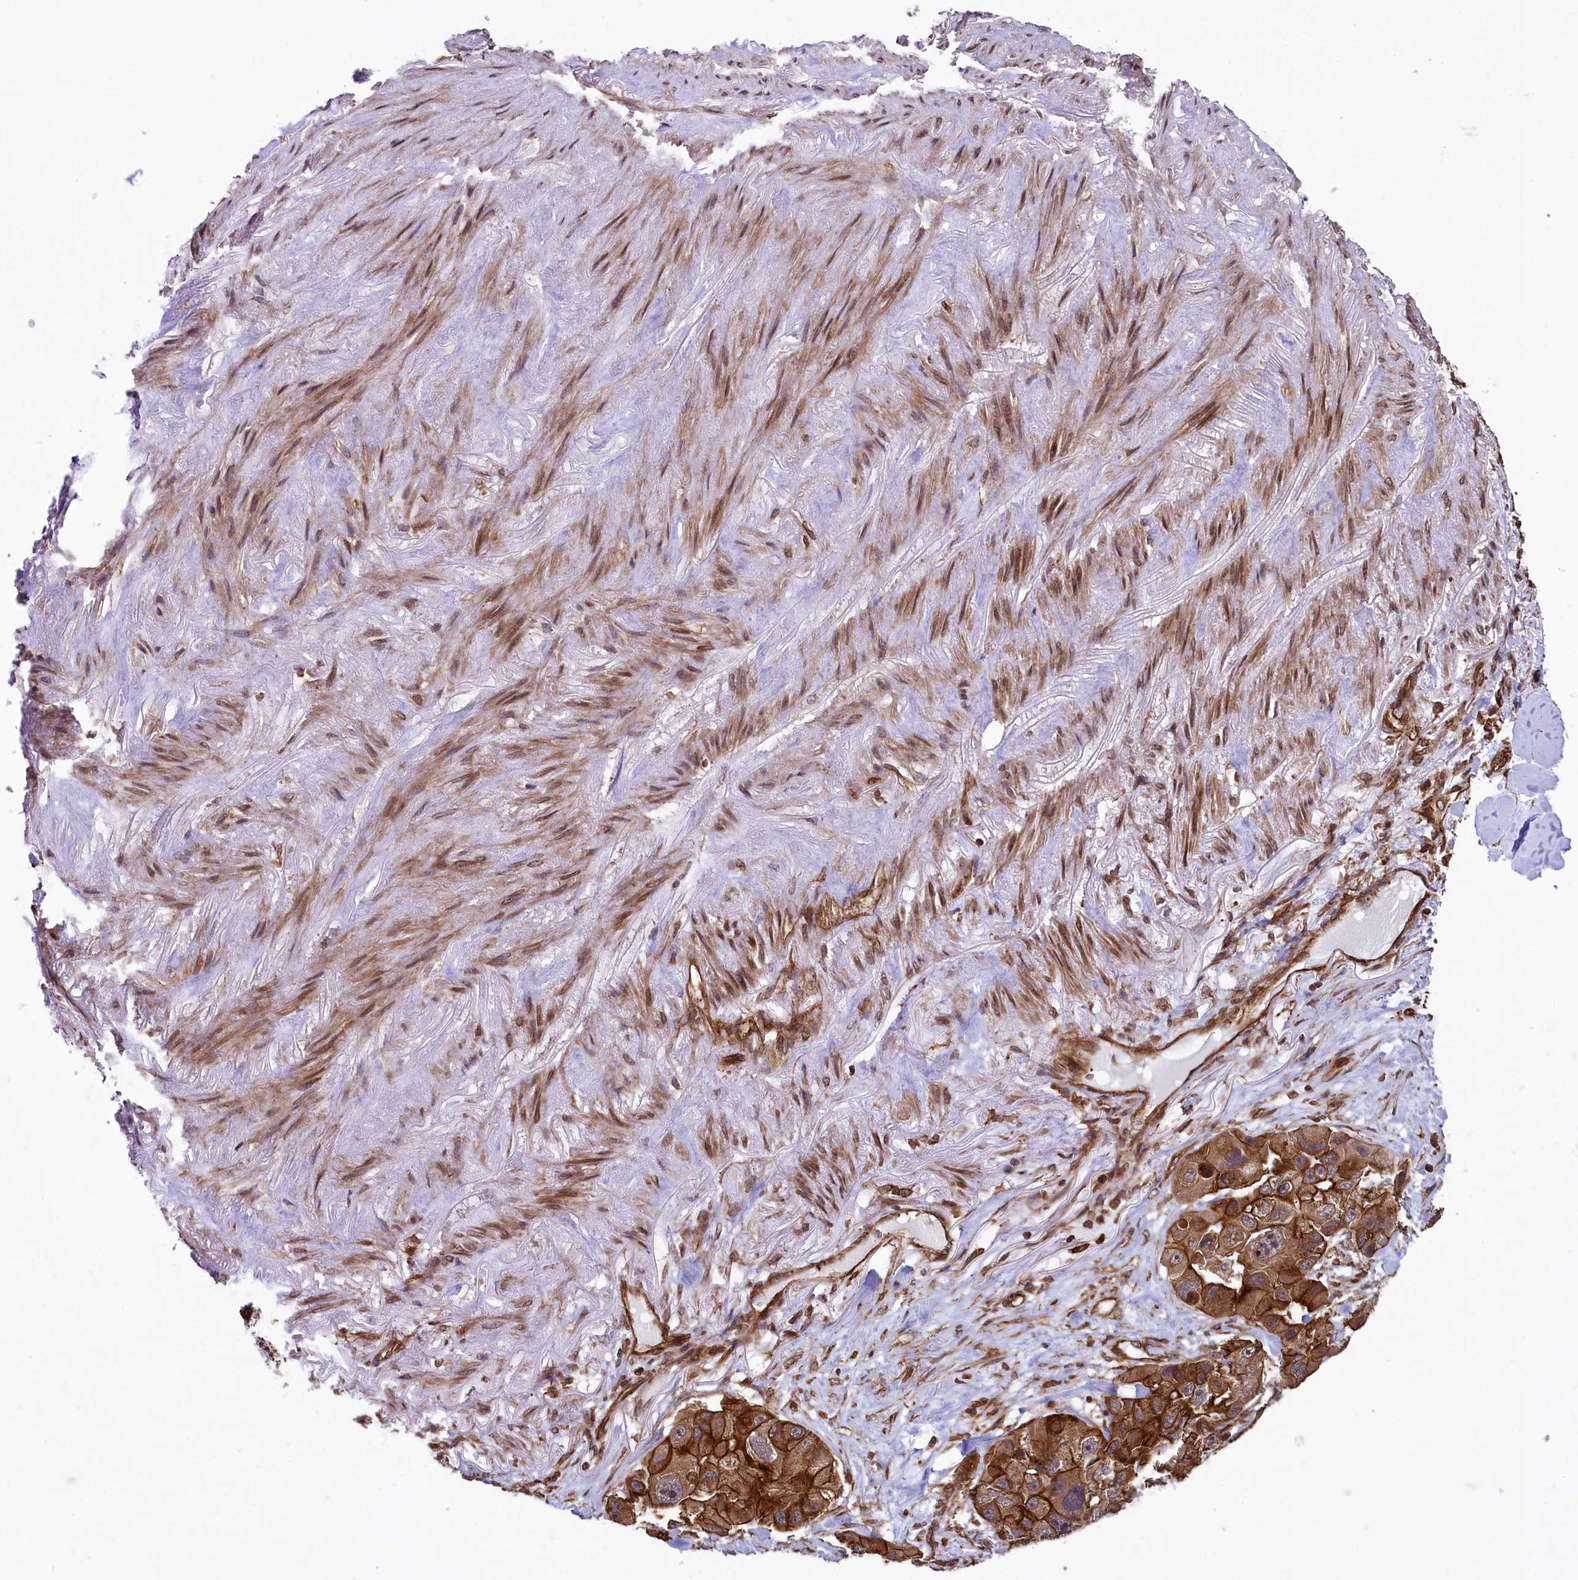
{"staining": {"intensity": "strong", "quantity": ">75%", "location": "cytoplasmic/membranous"}, "tissue": "lung cancer", "cell_type": "Tumor cells", "image_type": "cancer", "snomed": [{"axis": "morphology", "description": "Adenocarcinoma, NOS"}, {"axis": "topography", "description": "Lung"}], "caption": "About >75% of tumor cells in lung cancer (adenocarcinoma) reveal strong cytoplasmic/membranous protein staining as visualized by brown immunohistochemical staining.", "gene": "SVIP", "patient": {"sex": "female", "age": 54}}